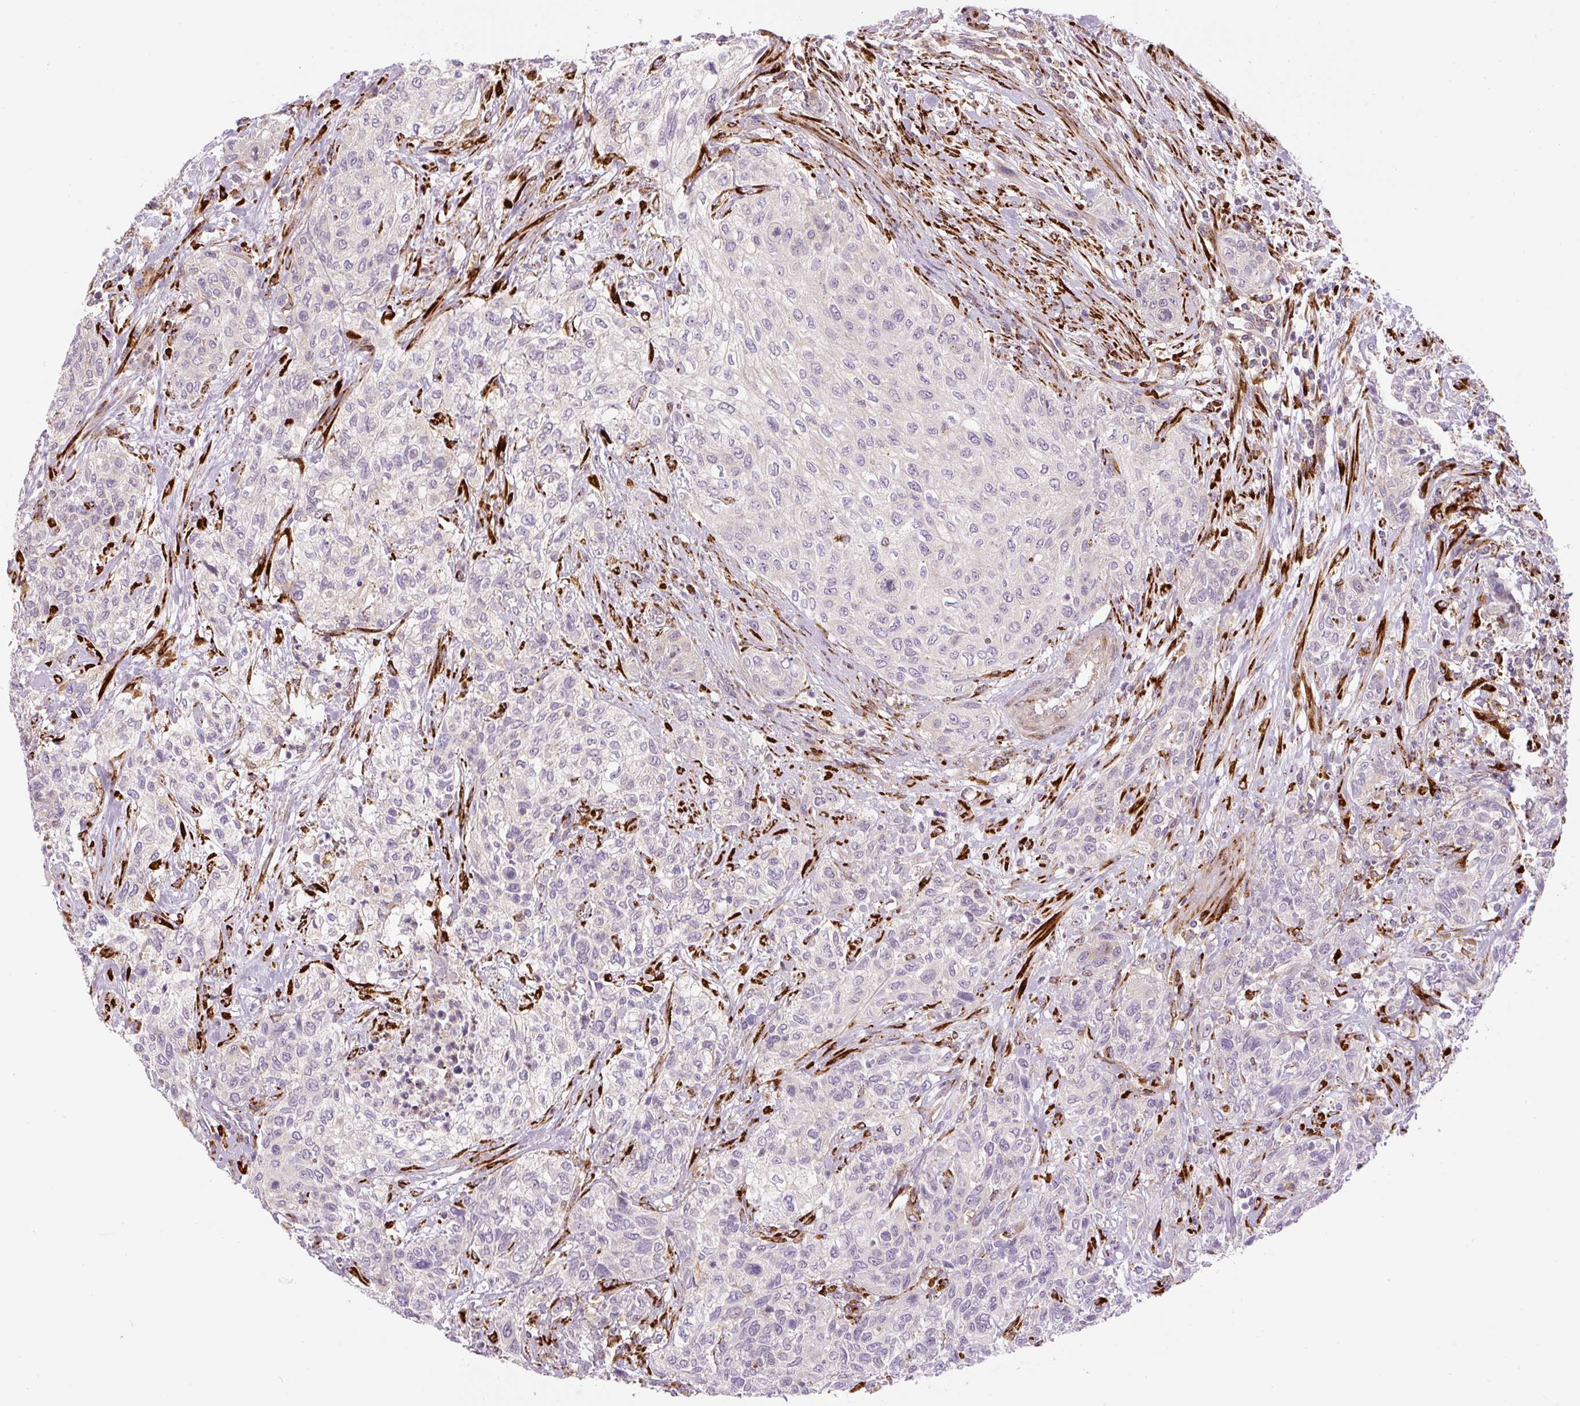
{"staining": {"intensity": "negative", "quantity": "none", "location": "none"}, "tissue": "urothelial cancer", "cell_type": "Tumor cells", "image_type": "cancer", "snomed": [{"axis": "morphology", "description": "Normal tissue, NOS"}, {"axis": "morphology", "description": "Urothelial carcinoma, NOS"}, {"axis": "topography", "description": "Urinary bladder"}, {"axis": "topography", "description": "Peripheral nerve tissue"}], "caption": "Human transitional cell carcinoma stained for a protein using immunohistochemistry (IHC) shows no staining in tumor cells.", "gene": "DISP3", "patient": {"sex": "male", "age": 35}}